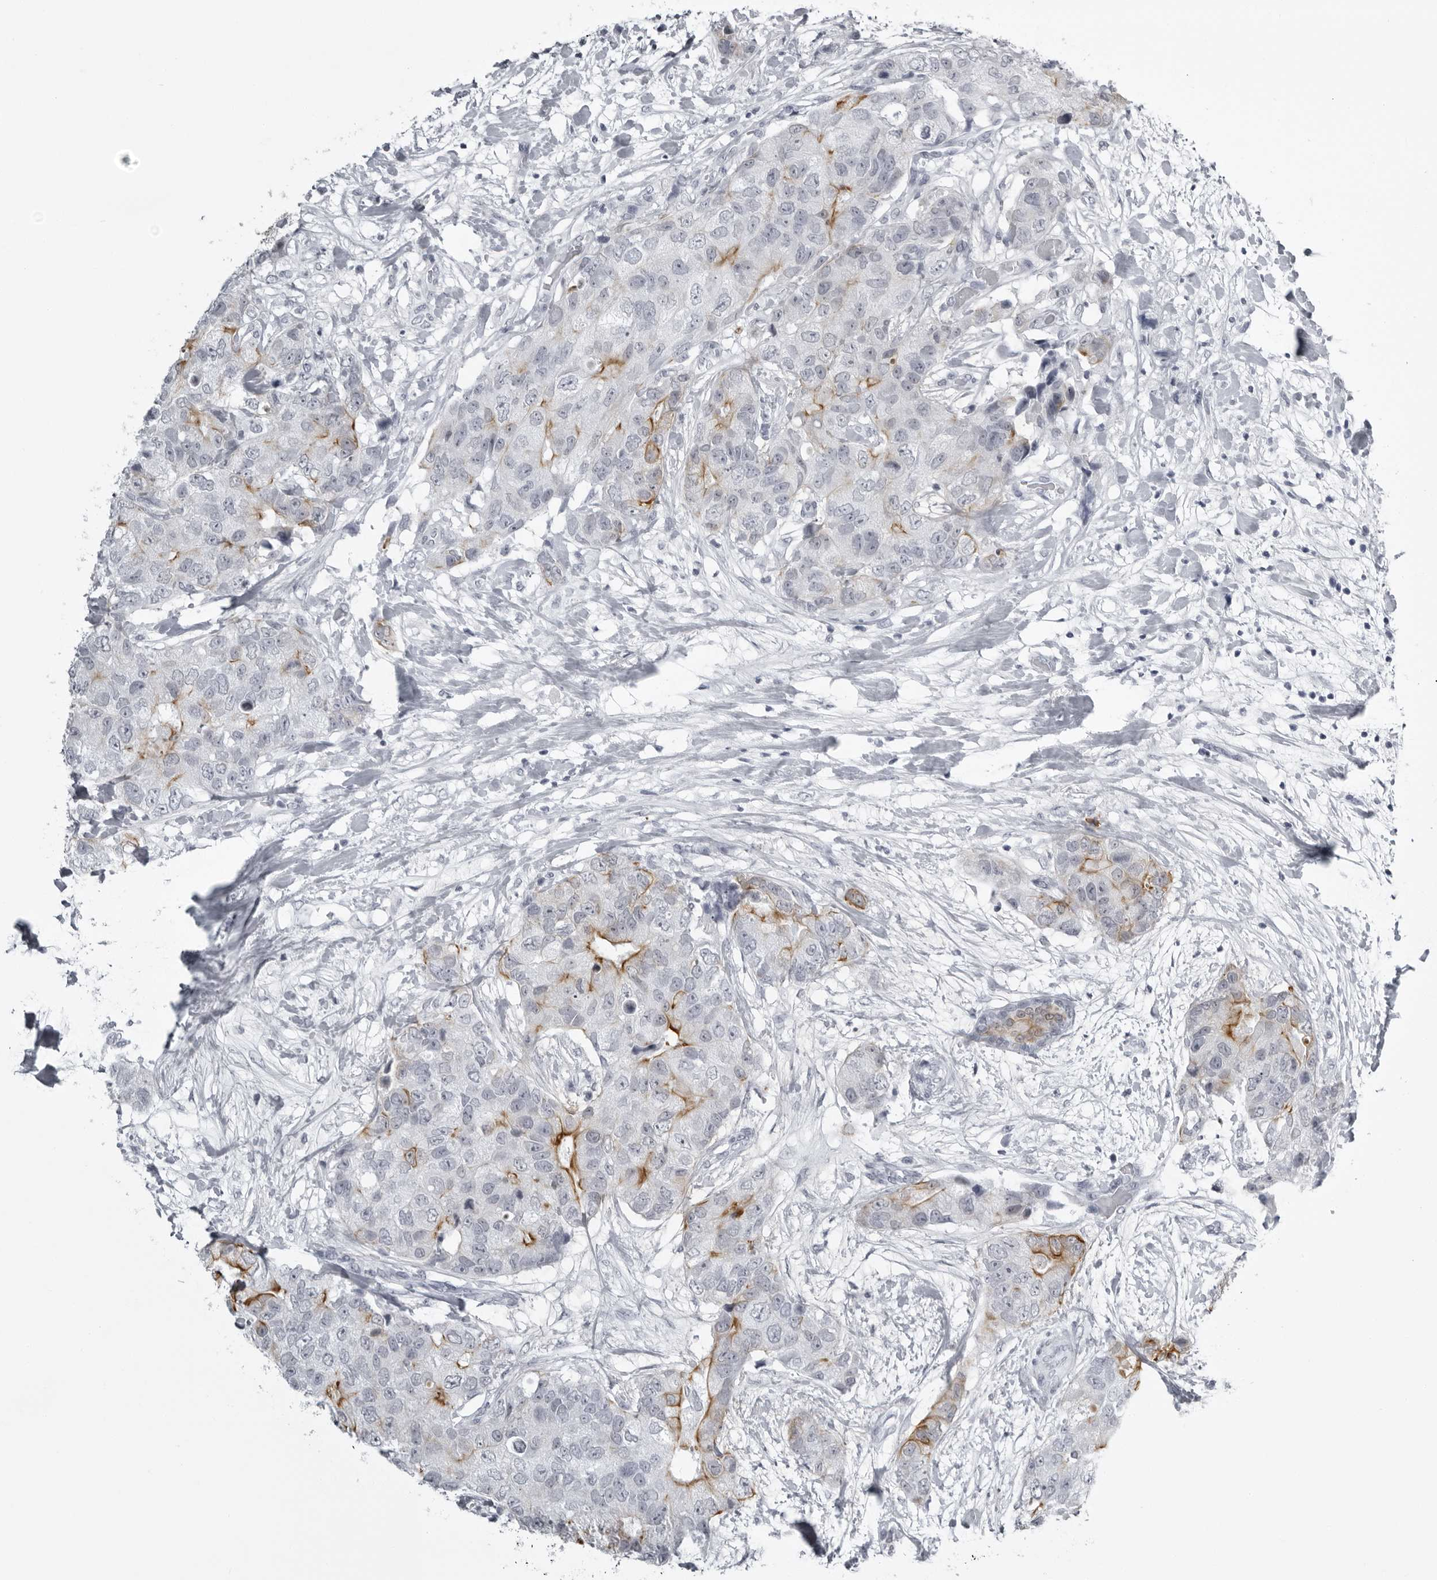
{"staining": {"intensity": "moderate", "quantity": "<25%", "location": "cytoplasmic/membranous"}, "tissue": "breast cancer", "cell_type": "Tumor cells", "image_type": "cancer", "snomed": [{"axis": "morphology", "description": "Duct carcinoma"}, {"axis": "topography", "description": "Breast"}], "caption": "Human breast infiltrating ductal carcinoma stained for a protein (brown) demonstrates moderate cytoplasmic/membranous positive positivity in about <25% of tumor cells.", "gene": "UROD", "patient": {"sex": "female", "age": 62}}